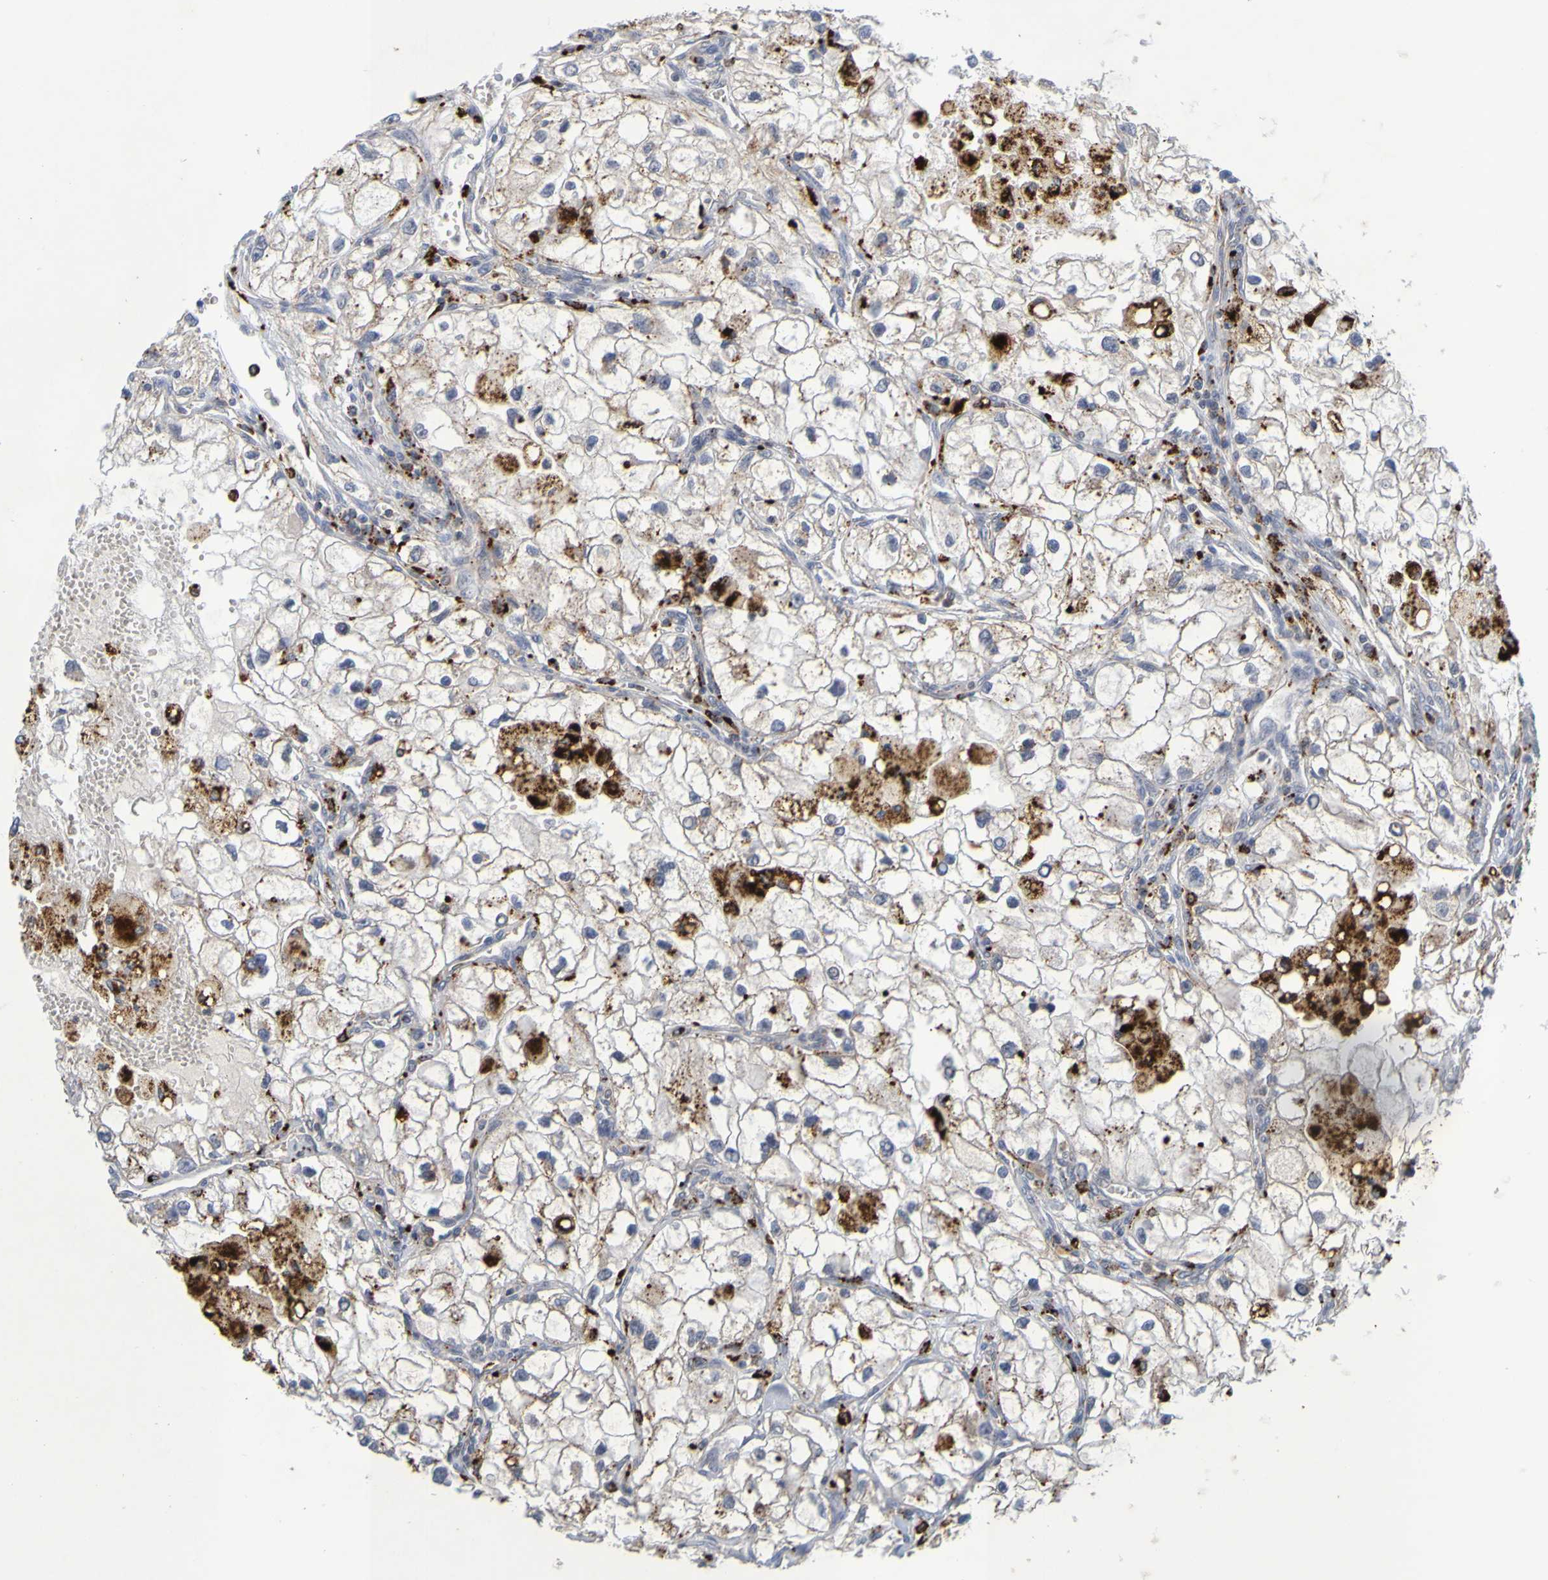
{"staining": {"intensity": "negative", "quantity": "none", "location": "none"}, "tissue": "renal cancer", "cell_type": "Tumor cells", "image_type": "cancer", "snomed": [{"axis": "morphology", "description": "Adenocarcinoma, NOS"}, {"axis": "topography", "description": "Kidney"}], "caption": "The image demonstrates no staining of tumor cells in renal cancer (adenocarcinoma).", "gene": "TPH1", "patient": {"sex": "female", "age": 70}}